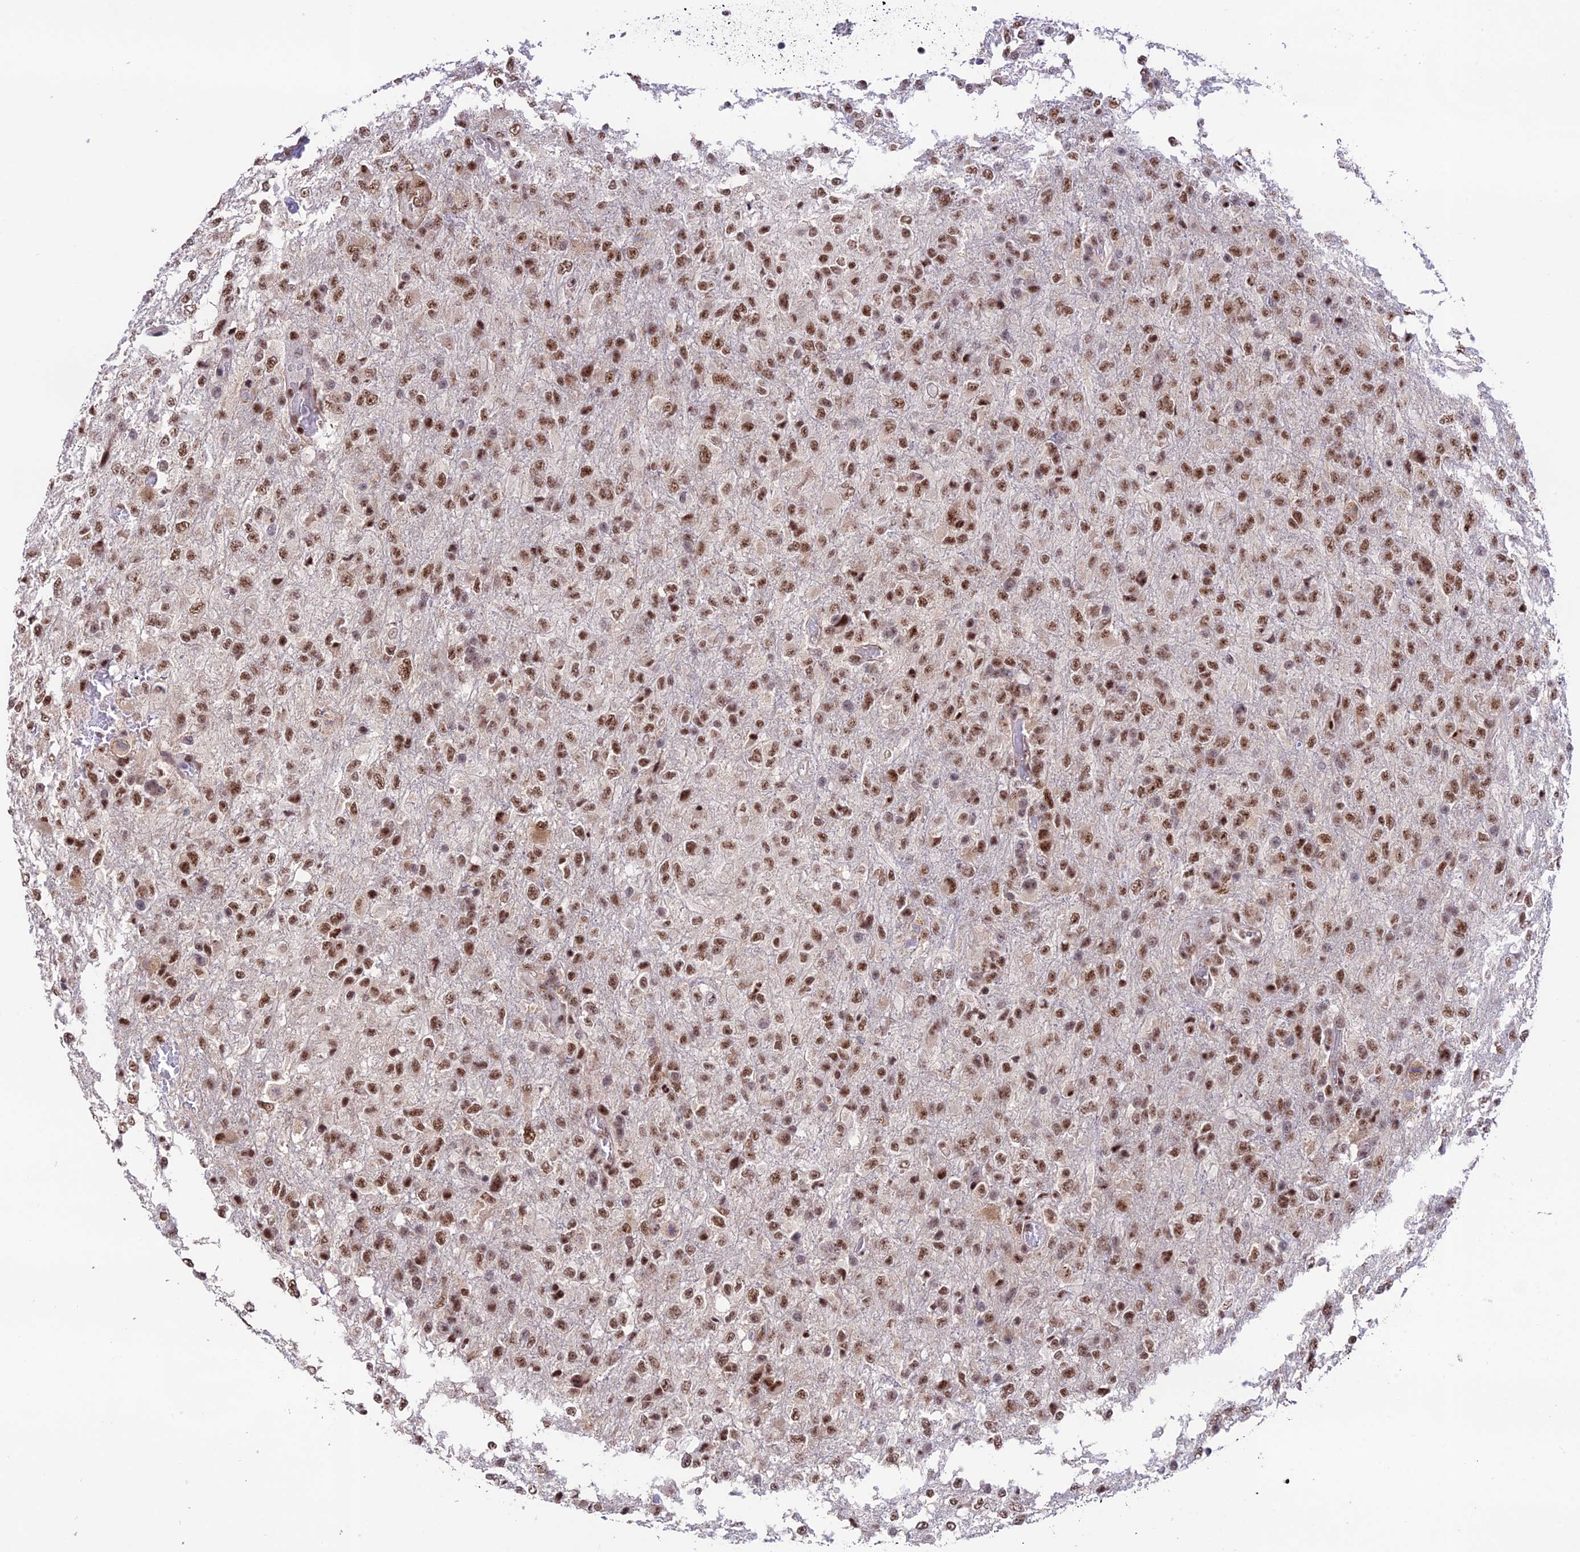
{"staining": {"intensity": "moderate", "quantity": ">75%", "location": "nuclear"}, "tissue": "glioma", "cell_type": "Tumor cells", "image_type": "cancer", "snomed": [{"axis": "morphology", "description": "Glioma, malignant, High grade"}, {"axis": "topography", "description": "Brain"}], "caption": "Protein analysis of malignant glioma (high-grade) tissue shows moderate nuclear positivity in about >75% of tumor cells. (Brightfield microscopy of DAB IHC at high magnification).", "gene": "THOC7", "patient": {"sex": "female", "age": 74}}